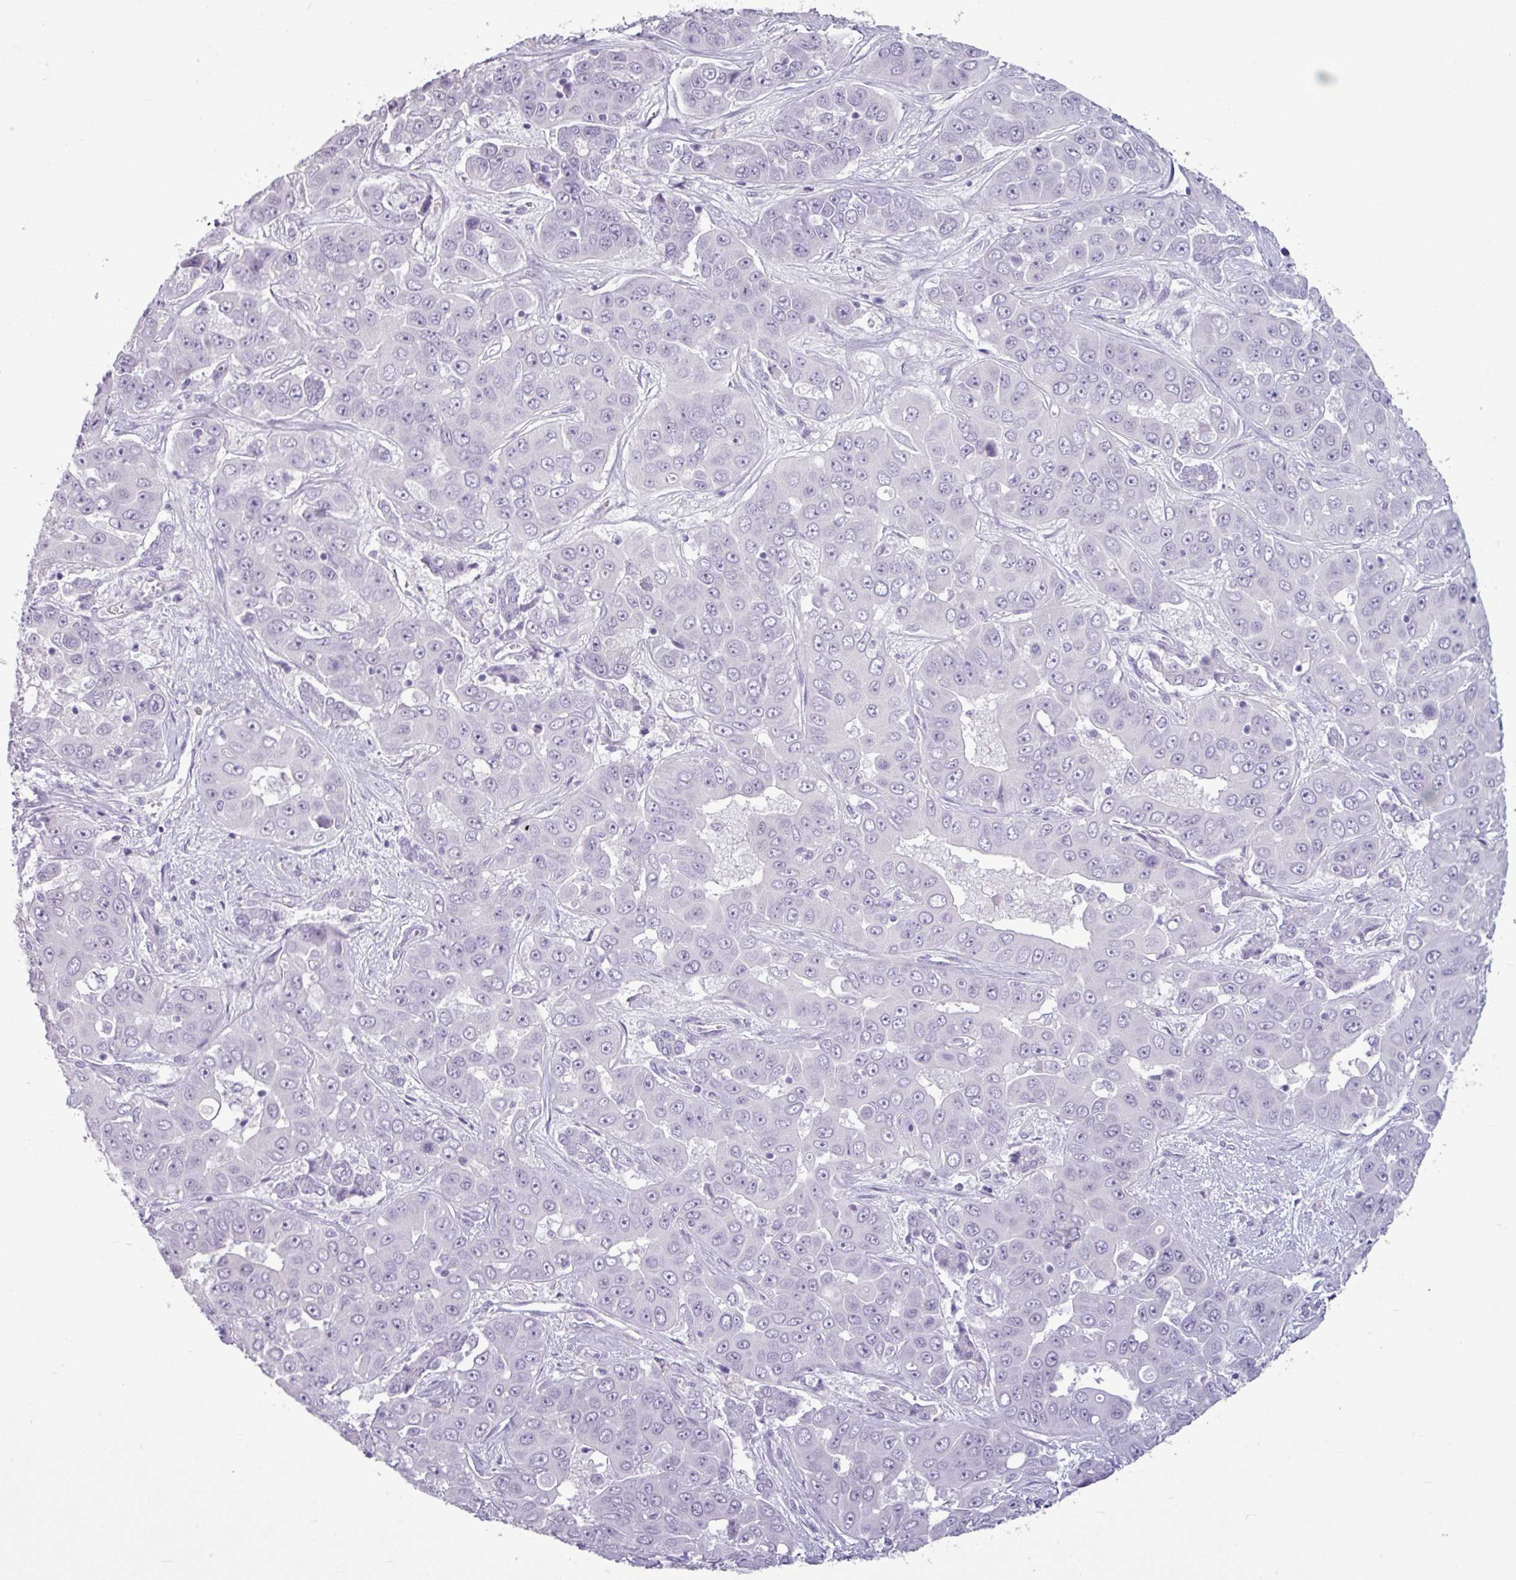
{"staining": {"intensity": "negative", "quantity": "none", "location": "none"}, "tissue": "liver cancer", "cell_type": "Tumor cells", "image_type": "cancer", "snomed": [{"axis": "morphology", "description": "Cholangiocarcinoma"}, {"axis": "topography", "description": "Liver"}], "caption": "Immunohistochemical staining of human liver cancer (cholangiocarcinoma) shows no significant positivity in tumor cells. (Immunohistochemistry, brightfield microscopy, high magnification).", "gene": "AMY2A", "patient": {"sex": "female", "age": 52}}